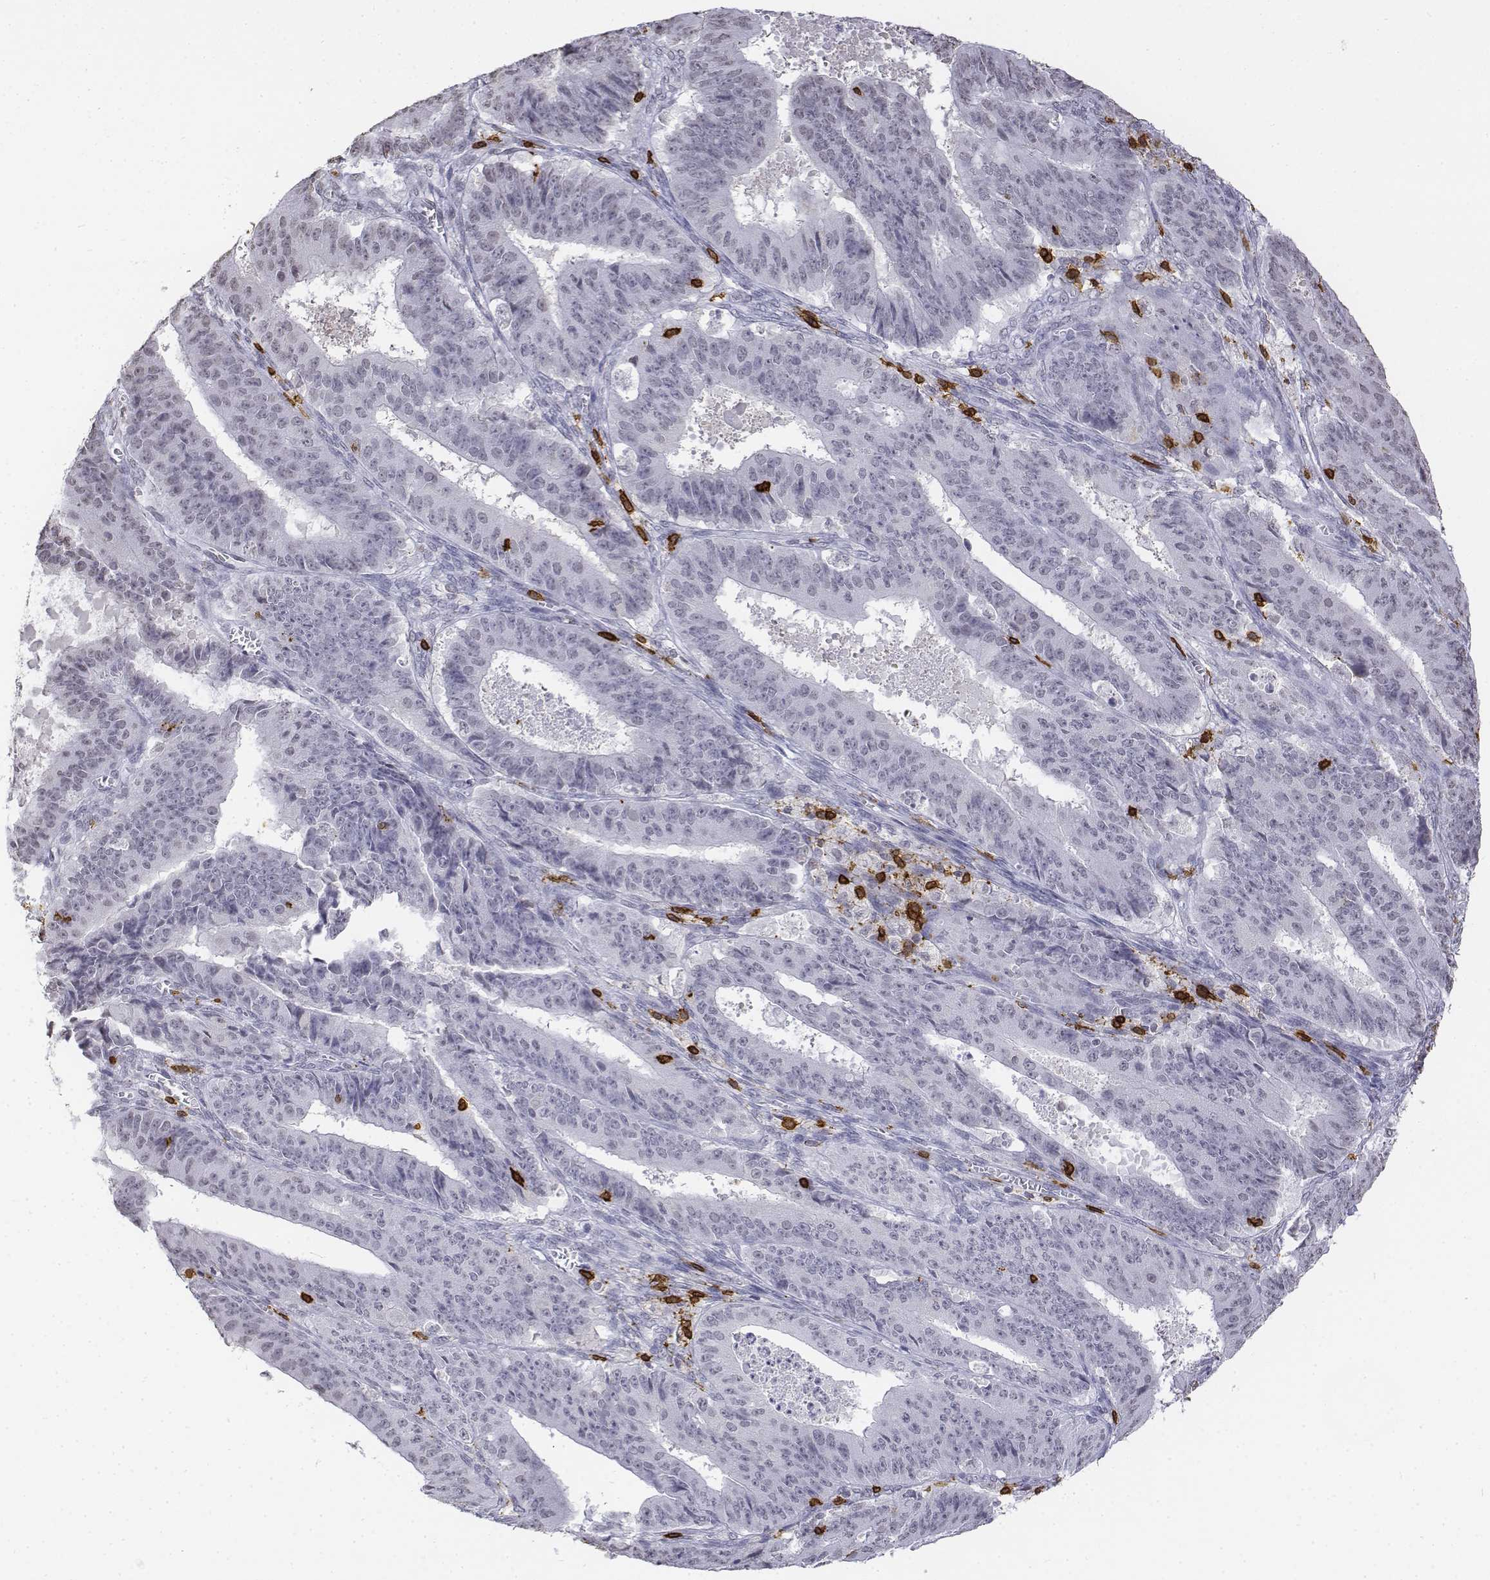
{"staining": {"intensity": "negative", "quantity": "none", "location": "none"}, "tissue": "ovarian cancer", "cell_type": "Tumor cells", "image_type": "cancer", "snomed": [{"axis": "morphology", "description": "Carcinoma, endometroid"}, {"axis": "topography", "description": "Ovary"}], "caption": "A micrograph of ovarian endometroid carcinoma stained for a protein shows no brown staining in tumor cells. The staining is performed using DAB brown chromogen with nuclei counter-stained in using hematoxylin.", "gene": "CD3E", "patient": {"sex": "female", "age": 42}}